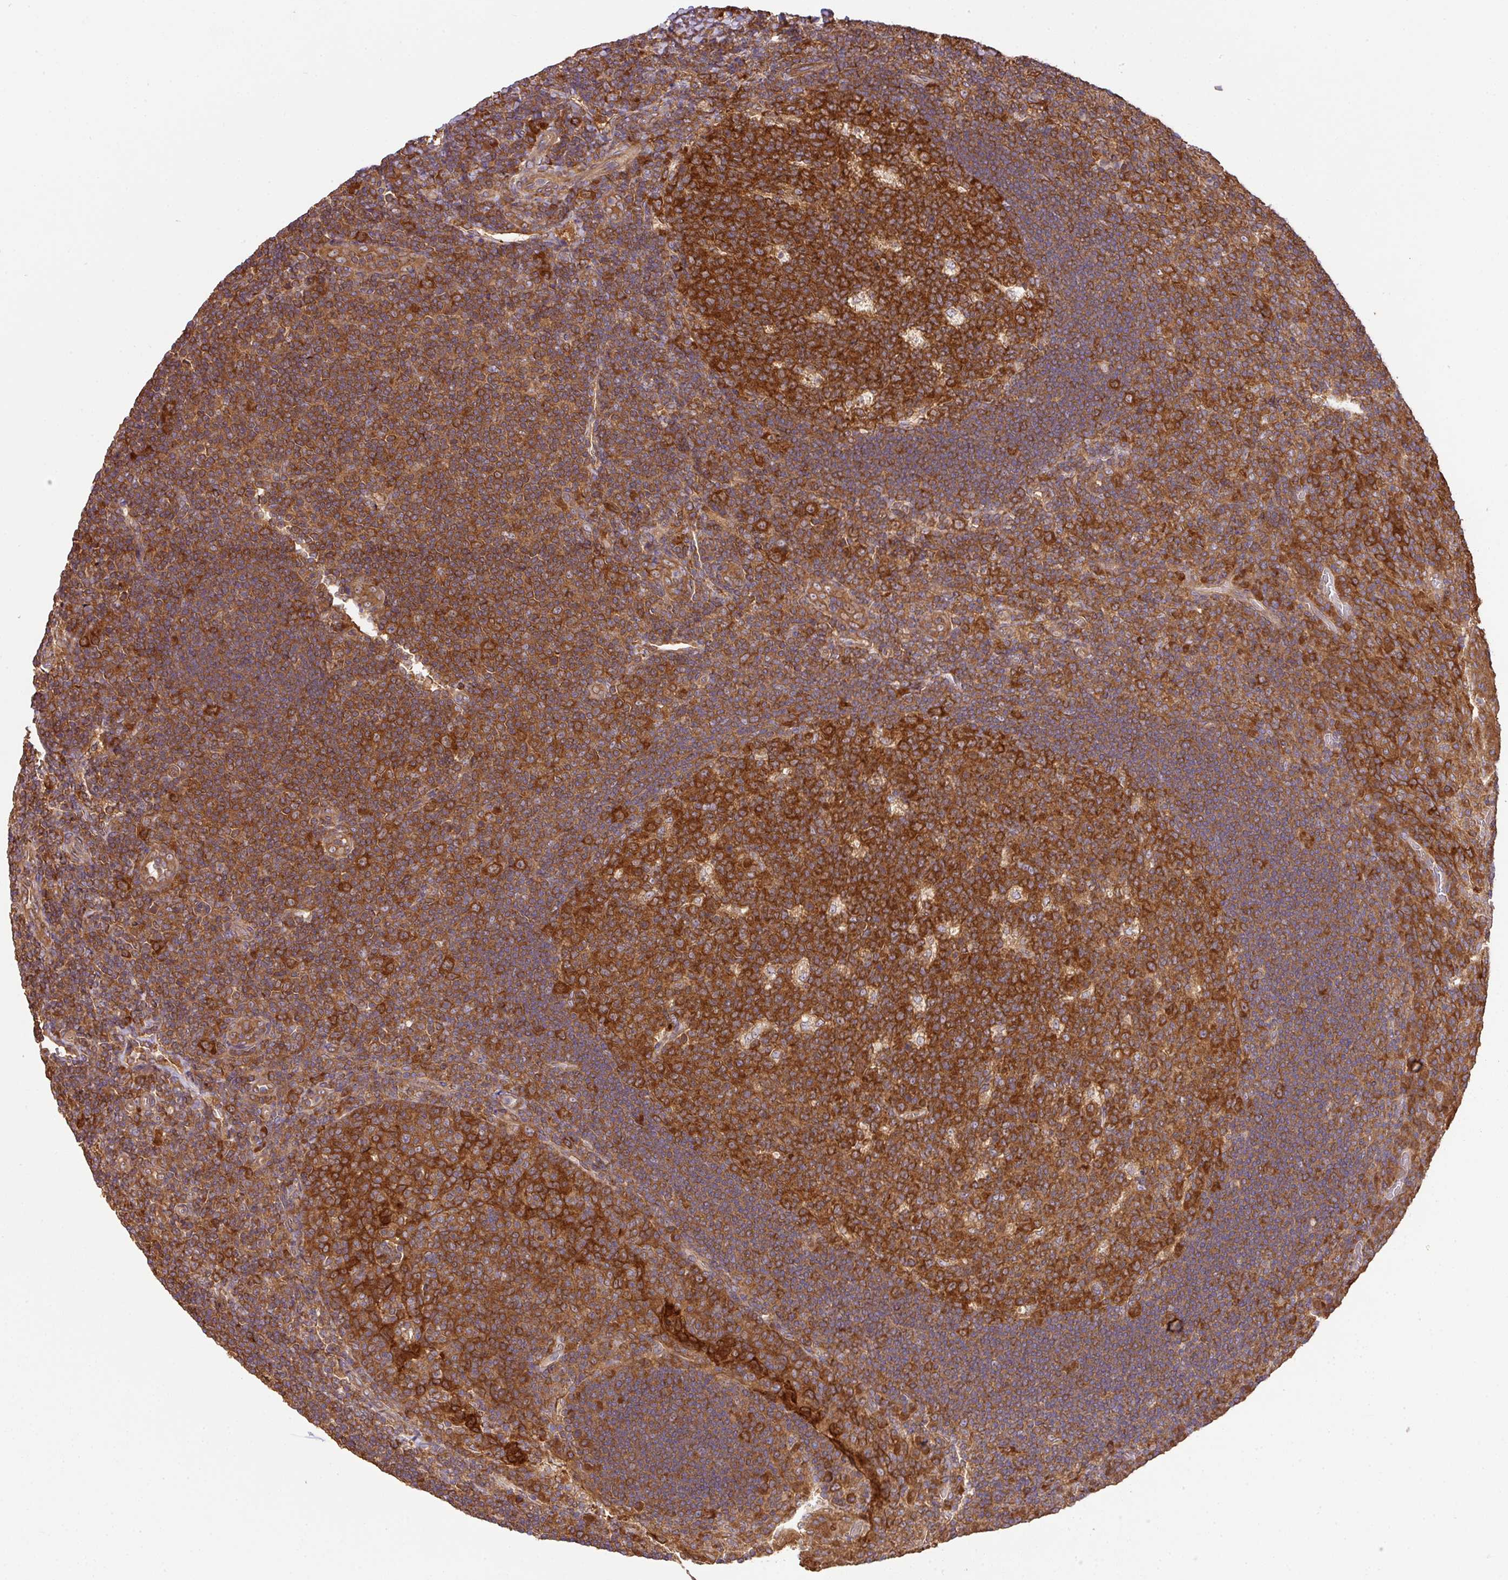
{"staining": {"intensity": "strong", "quantity": ">75%", "location": "cytoplasmic/membranous"}, "tissue": "tonsil", "cell_type": "Germinal center cells", "image_type": "normal", "snomed": [{"axis": "morphology", "description": "Normal tissue, NOS"}, {"axis": "topography", "description": "Tonsil"}], "caption": "A brown stain shows strong cytoplasmic/membranous expression of a protein in germinal center cells of normal human tonsil. Nuclei are stained in blue.", "gene": "GSPT1", "patient": {"sex": "male", "age": 17}}